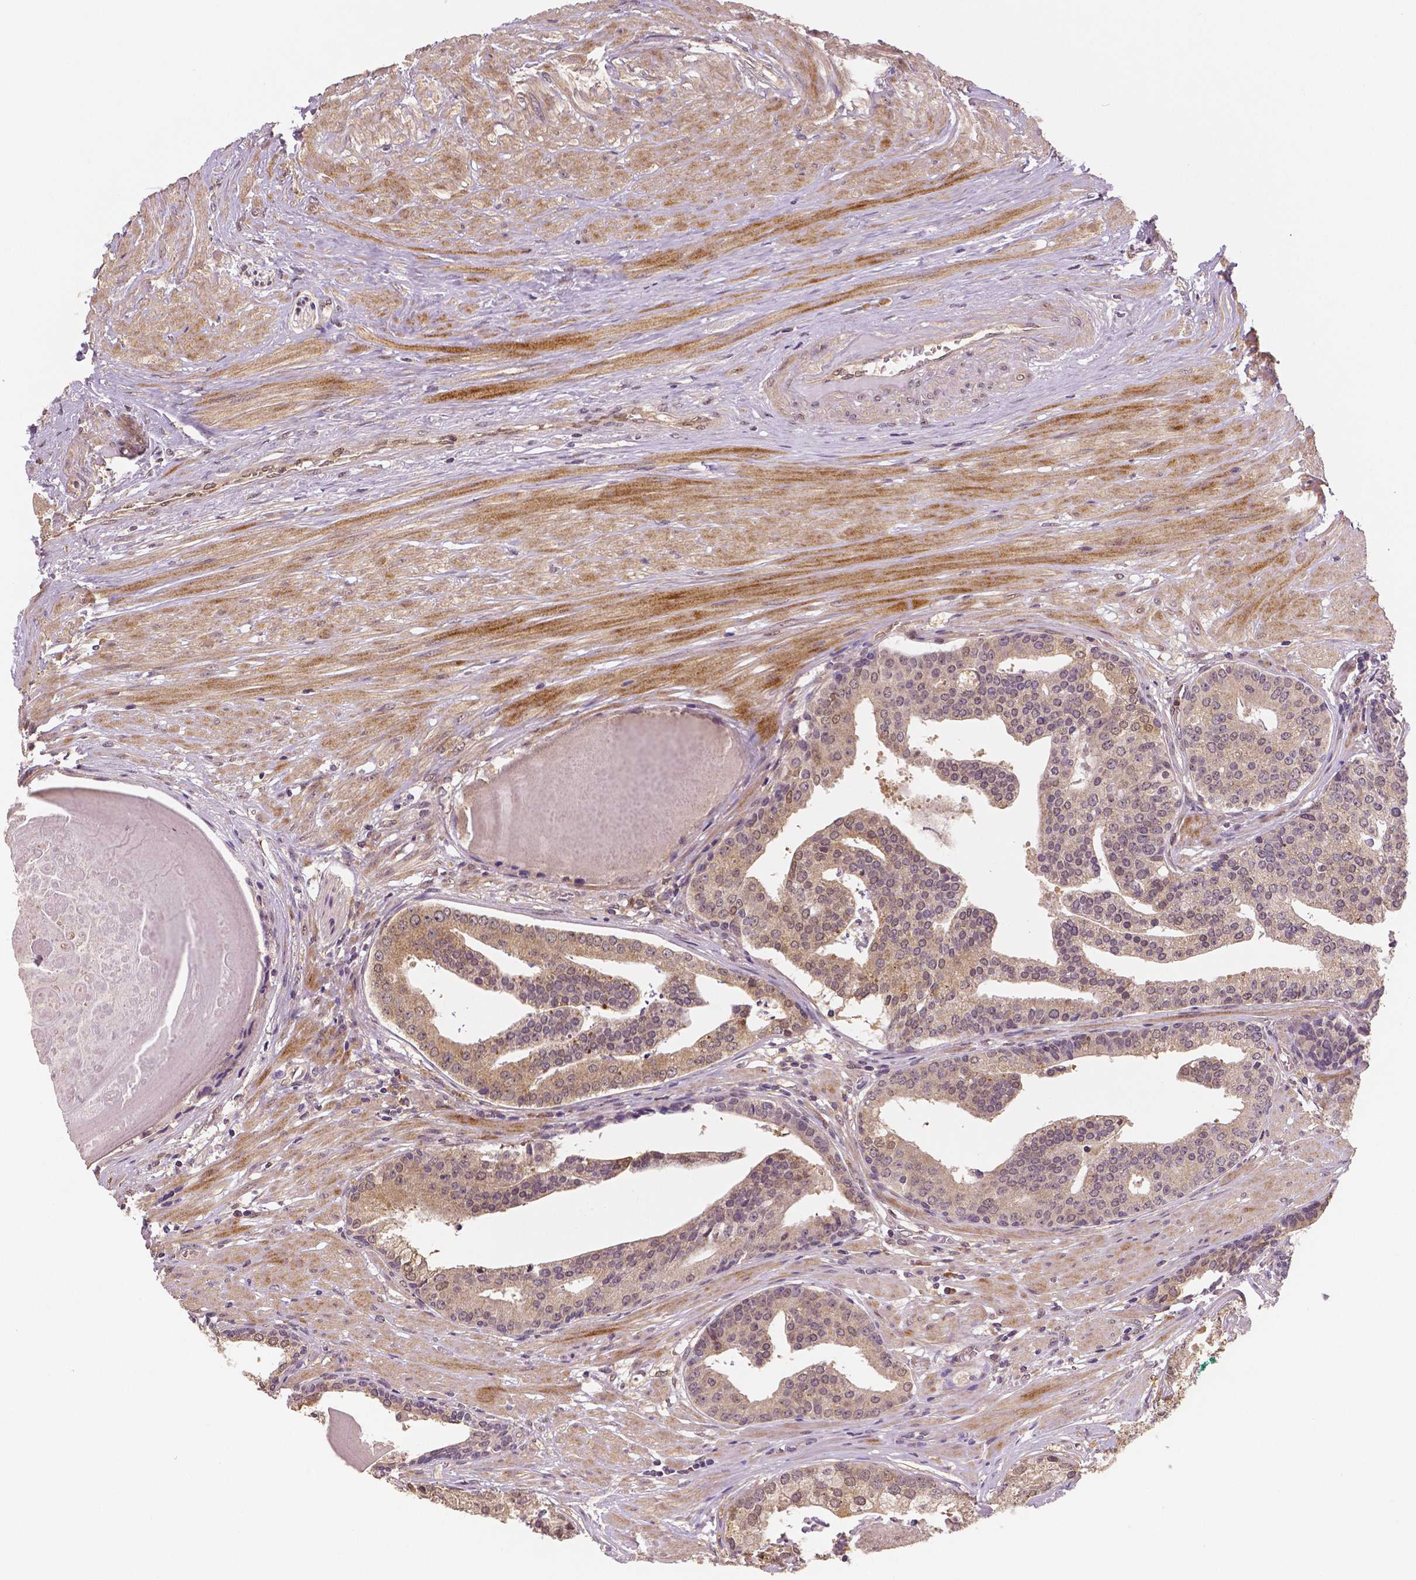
{"staining": {"intensity": "weak", "quantity": ">75%", "location": "cytoplasmic/membranous"}, "tissue": "prostate cancer", "cell_type": "Tumor cells", "image_type": "cancer", "snomed": [{"axis": "morphology", "description": "Adenocarcinoma, NOS"}, {"axis": "topography", "description": "Prostate and seminal vesicle, NOS"}, {"axis": "topography", "description": "Prostate"}], "caption": "A brown stain labels weak cytoplasmic/membranous staining of a protein in prostate adenocarcinoma tumor cells. (Stains: DAB (3,3'-diaminobenzidine) in brown, nuclei in blue, Microscopy: brightfield microscopy at high magnification).", "gene": "STAT3", "patient": {"sex": "male", "age": 44}}